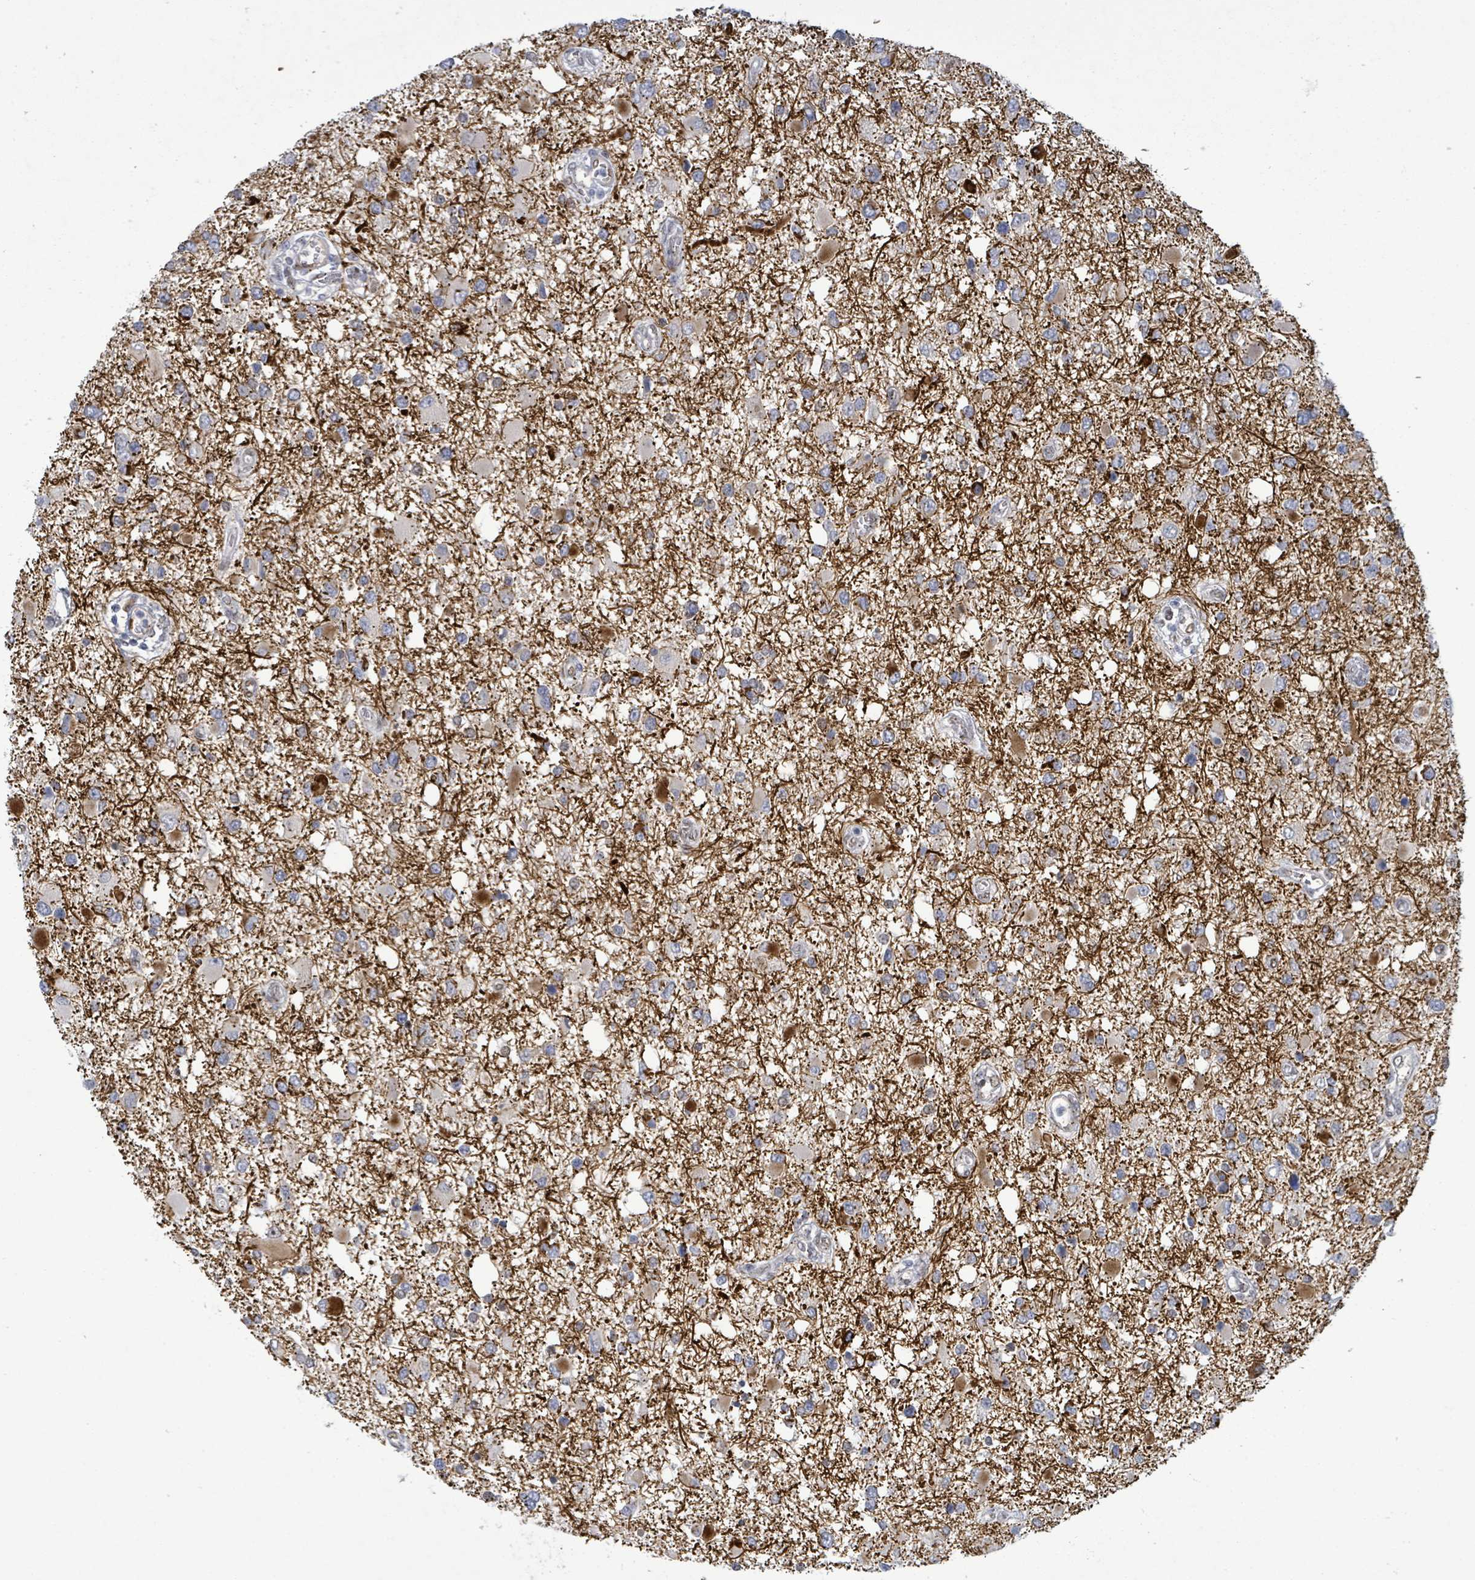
{"staining": {"intensity": "negative", "quantity": "none", "location": "none"}, "tissue": "glioma", "cell_type": "Tumor cells", "image_type": "cancer", "snomed": [{"axis": "morphology", "description": "Glioma, malignant, High grade"}, {"axis": "topography", "description": "Brain"}], "caption": "Immunohistochemistry (IHC) of glioma demonstrates no positivity in tumor cells.", "gene": "TUSC1", "patient": {"sex": "male", "age": 53}}